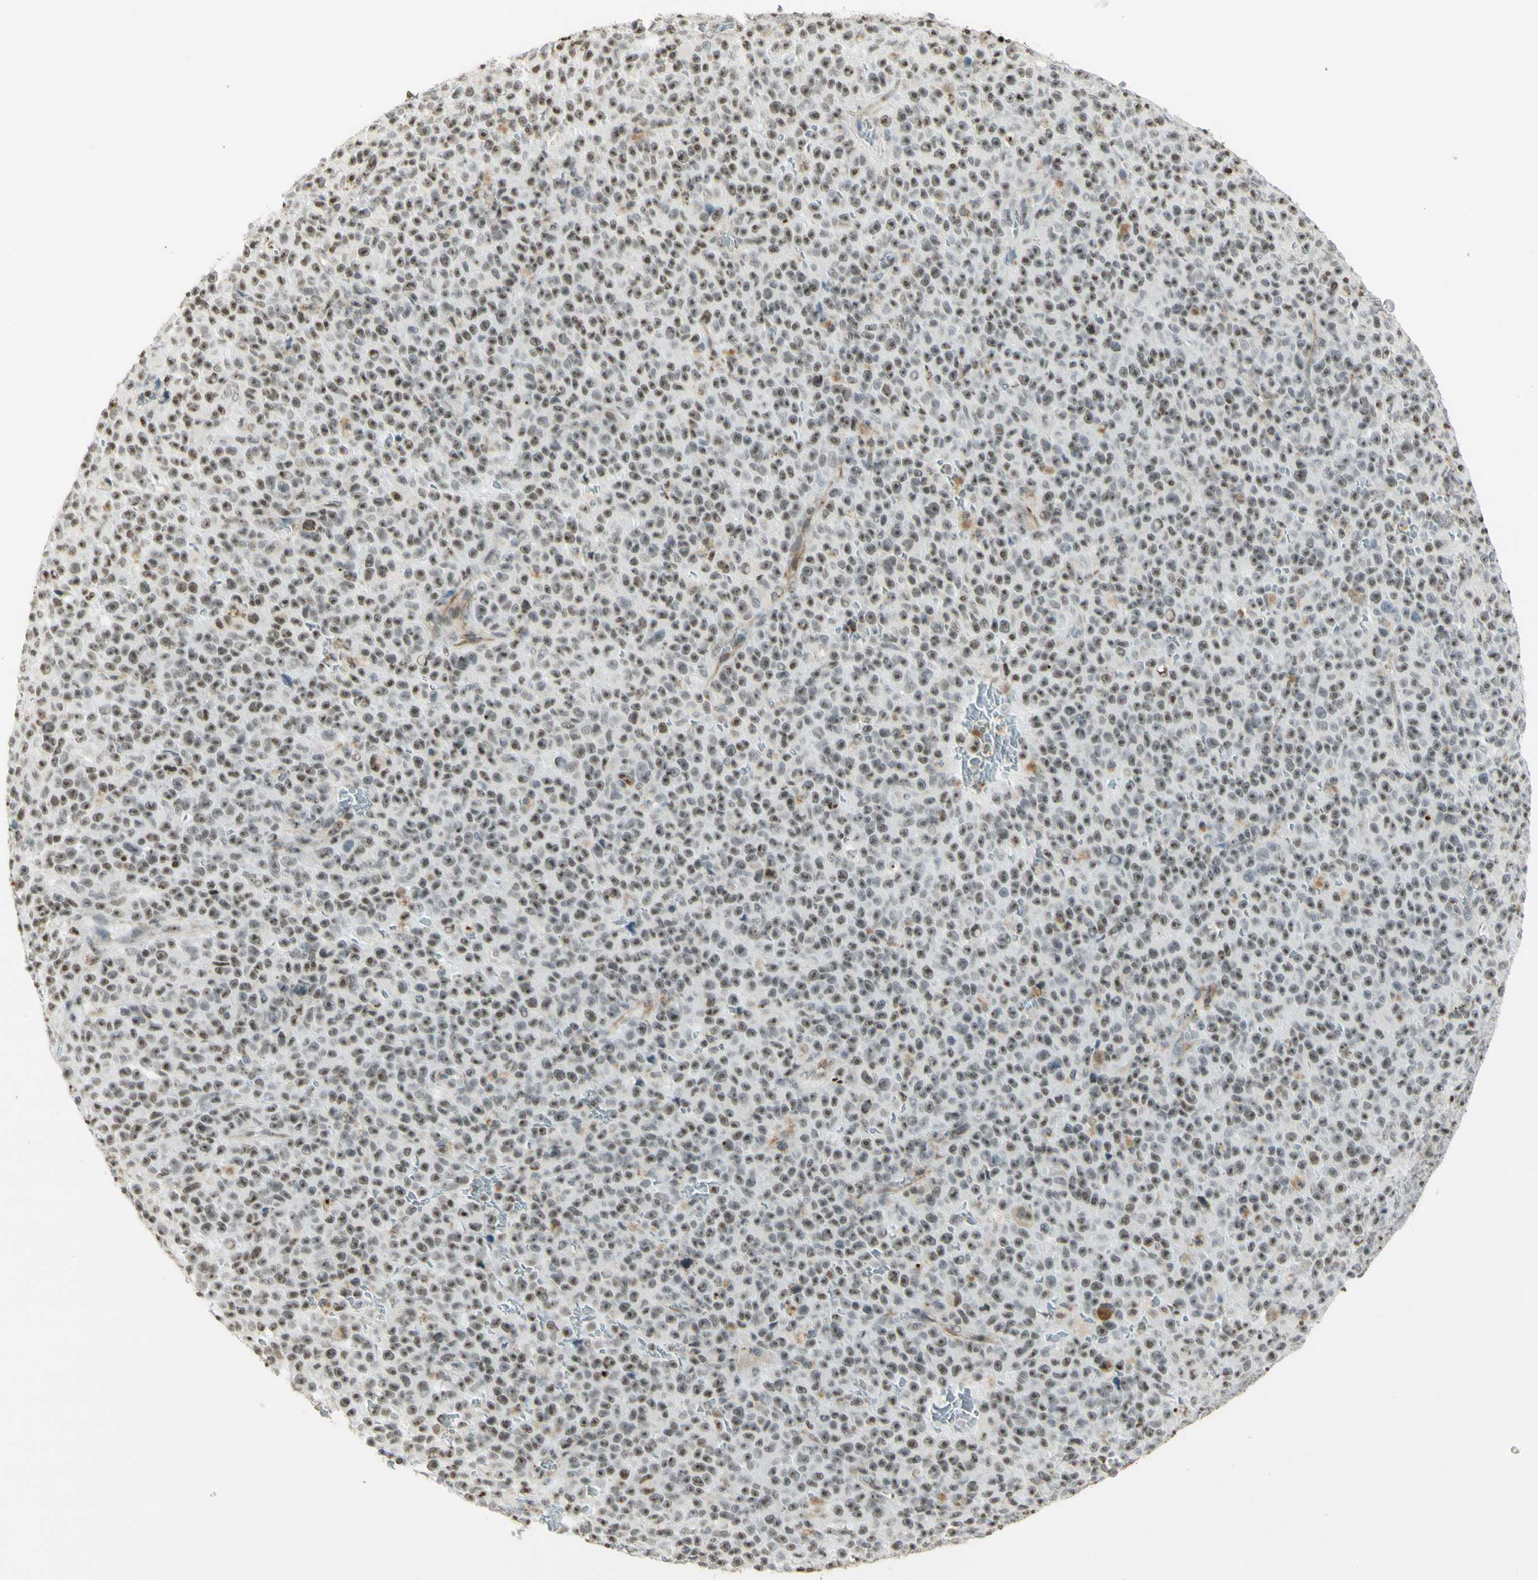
{"staining": {"intensity": "moderate", "quantity": ">75%", "location": "nuclear"}, "tissue": "melanoma", "cell_type": "Tumor cells", "image_type": "cancer", "snomed": [{"axis": "morphology", "description": "Malignant melanoma, NOS"}, {"axis": "topography", "description": "Skin"}], "caption": "Human melanoma stained for a protein (brown) exhibits moderate nuclear positive expression in approximately >75% of tumor cells.", "gene": "IRF1", "patient": {"sex": "female", "age": 82}}